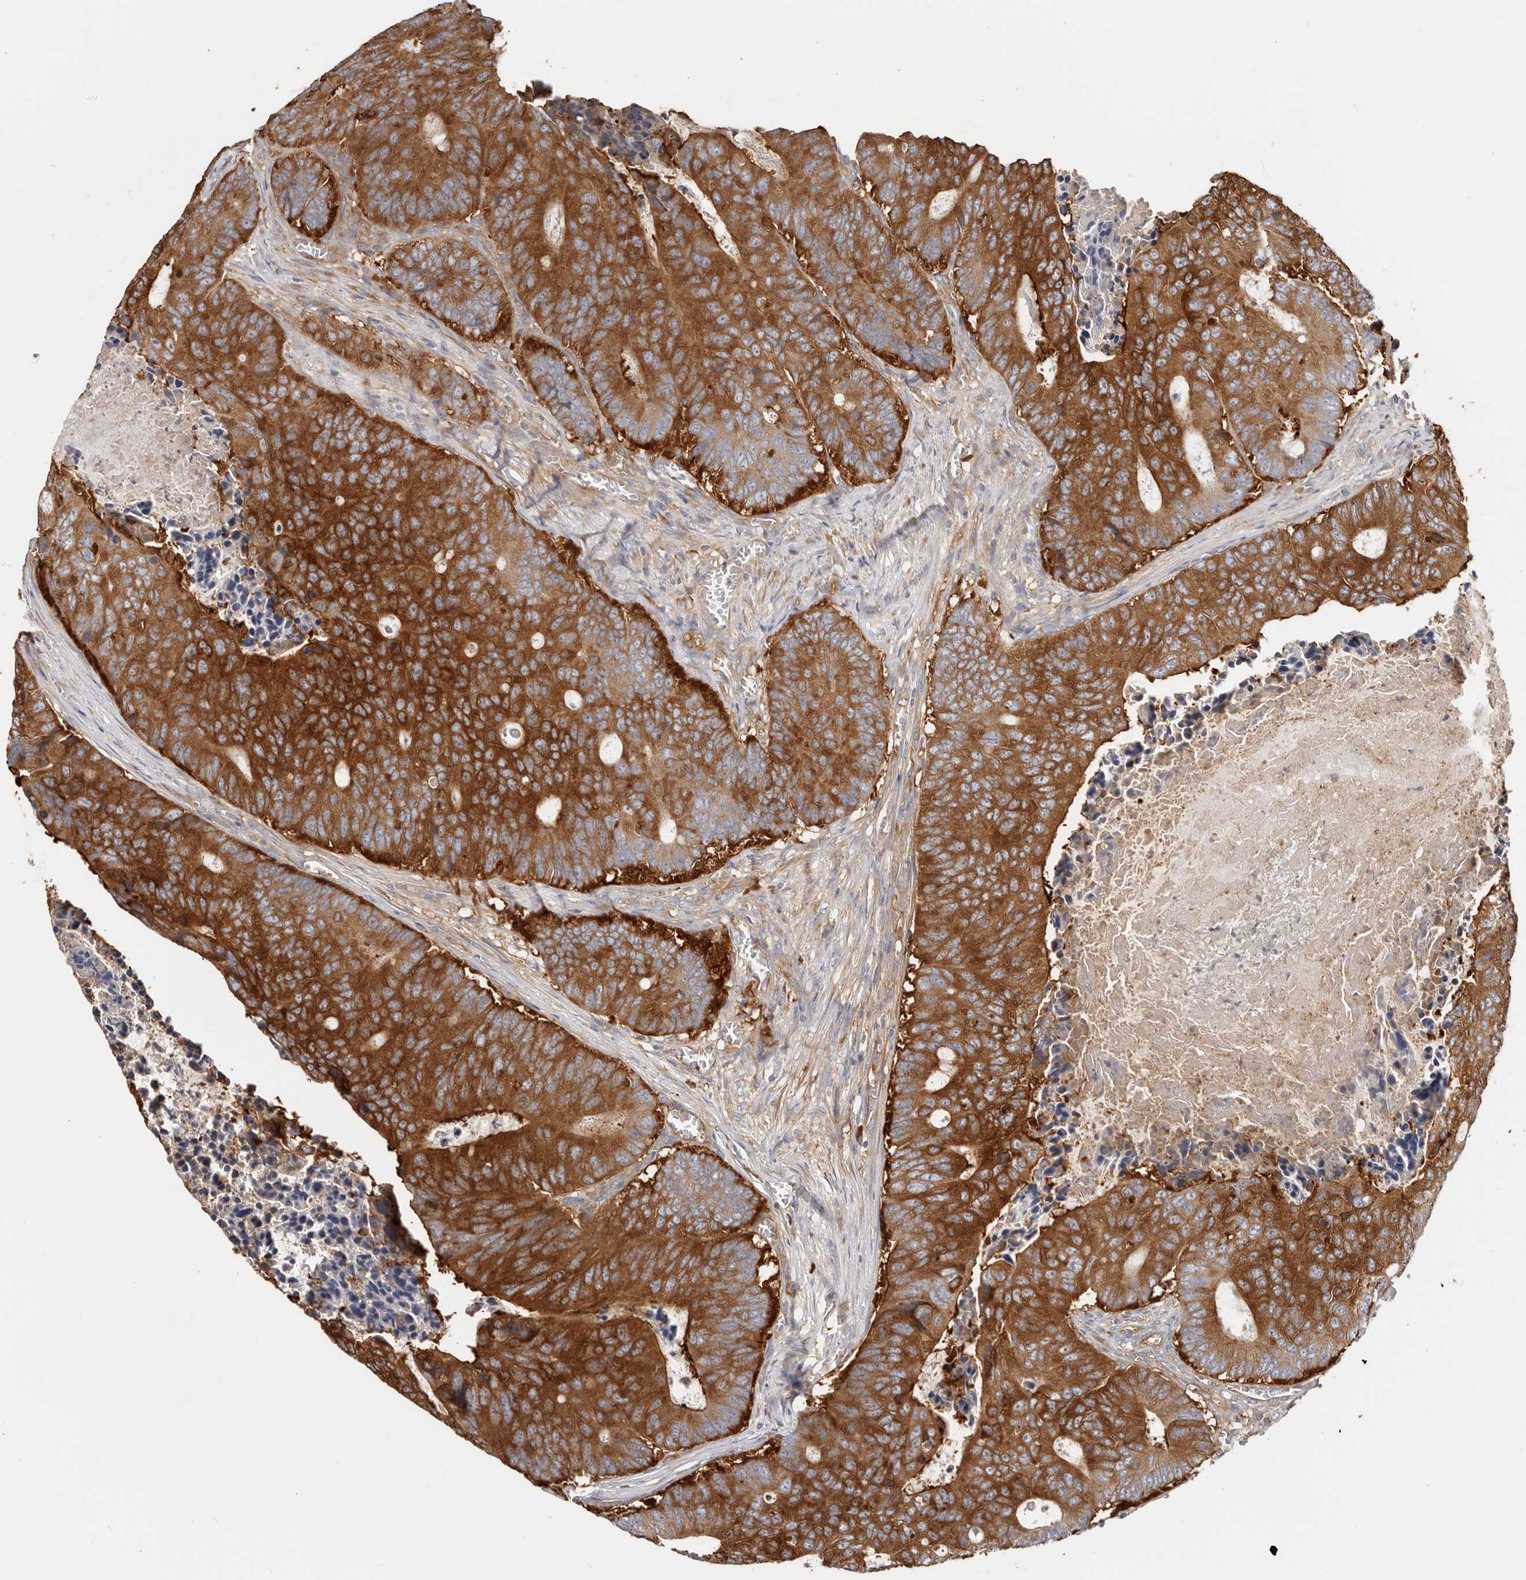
{"staining": {"intensity": "strong", "quantity": ">75%", "location": "cytoplasmic/membranous"}, "tissue": "colorectal cancer", "cell_type": "Tumor cells", "image_type": "cancer", "snomed": [{"axis": "morphology", "description": "Adenocarcinoma, NOS"}, {"axis": "topography", "description": "Colon"}], "caption": "Immunohistochemical staining of colorectal cancer (adenocarcinoma) exhibits high levels of strong cytoplasmic/membranous protein positivity in about >75% of tumor cells.", "gene": "EPRS1", "patient": {"sex": "male", "age": 87}}